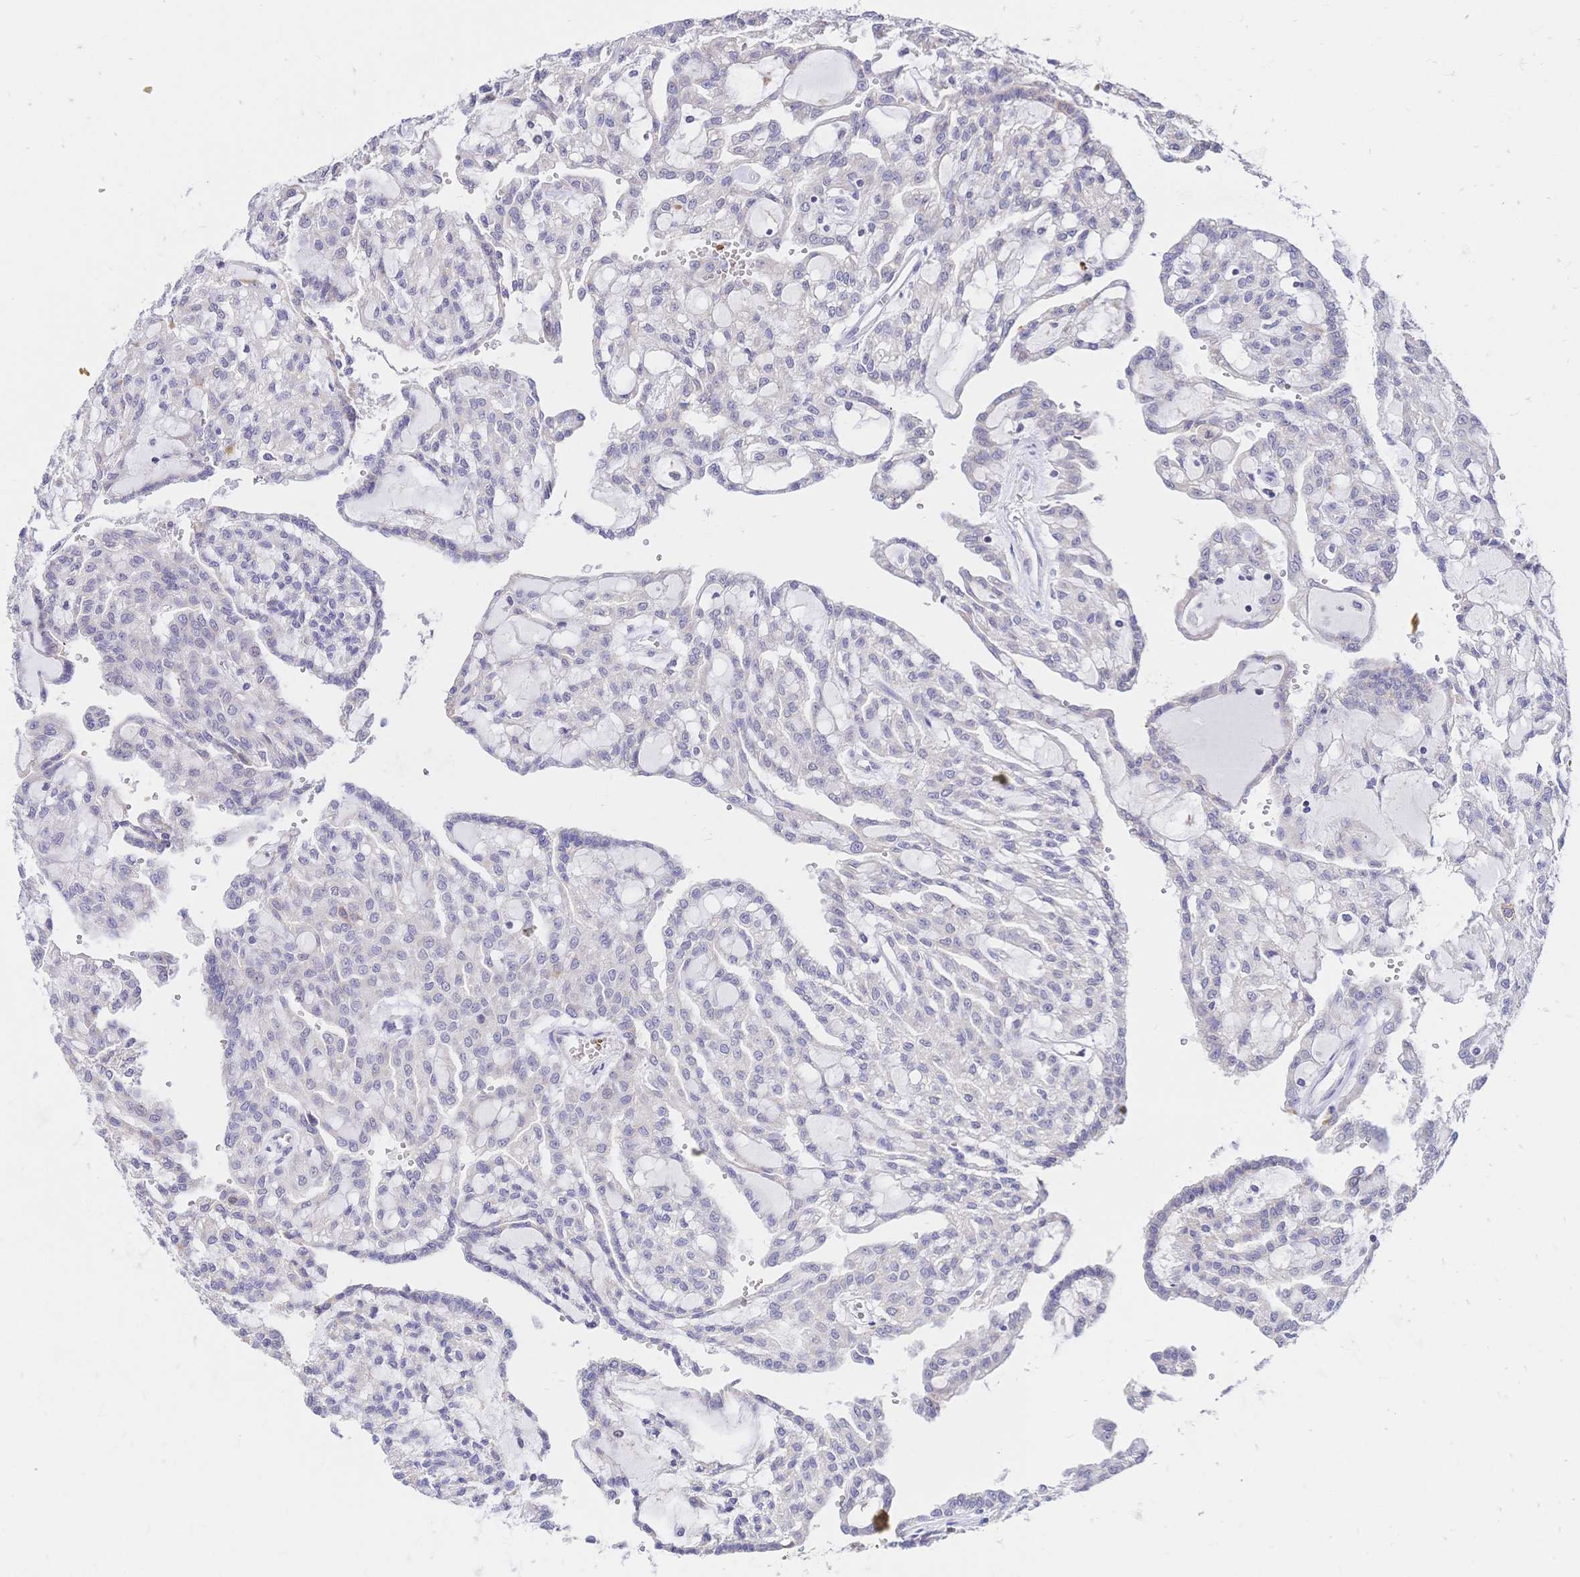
{"staining": {"intensity": "negative", "quantity": "none", "location": "none"}, "tissue": "renal cancer", "cell_type": "Tumor cells", "image_type": "cancer", "snomed": [{"axis": "morphology", "description": "Adenocarcinoma, NOS"}, {"axis": "topography", "description": "Kidney"}], "caption": "Immunohistochemical staining of renal cancer reveals no significant positivity in tumor cells.", "gene": "CLEC18B", "patient": {"sex": "male", "age": 63}}